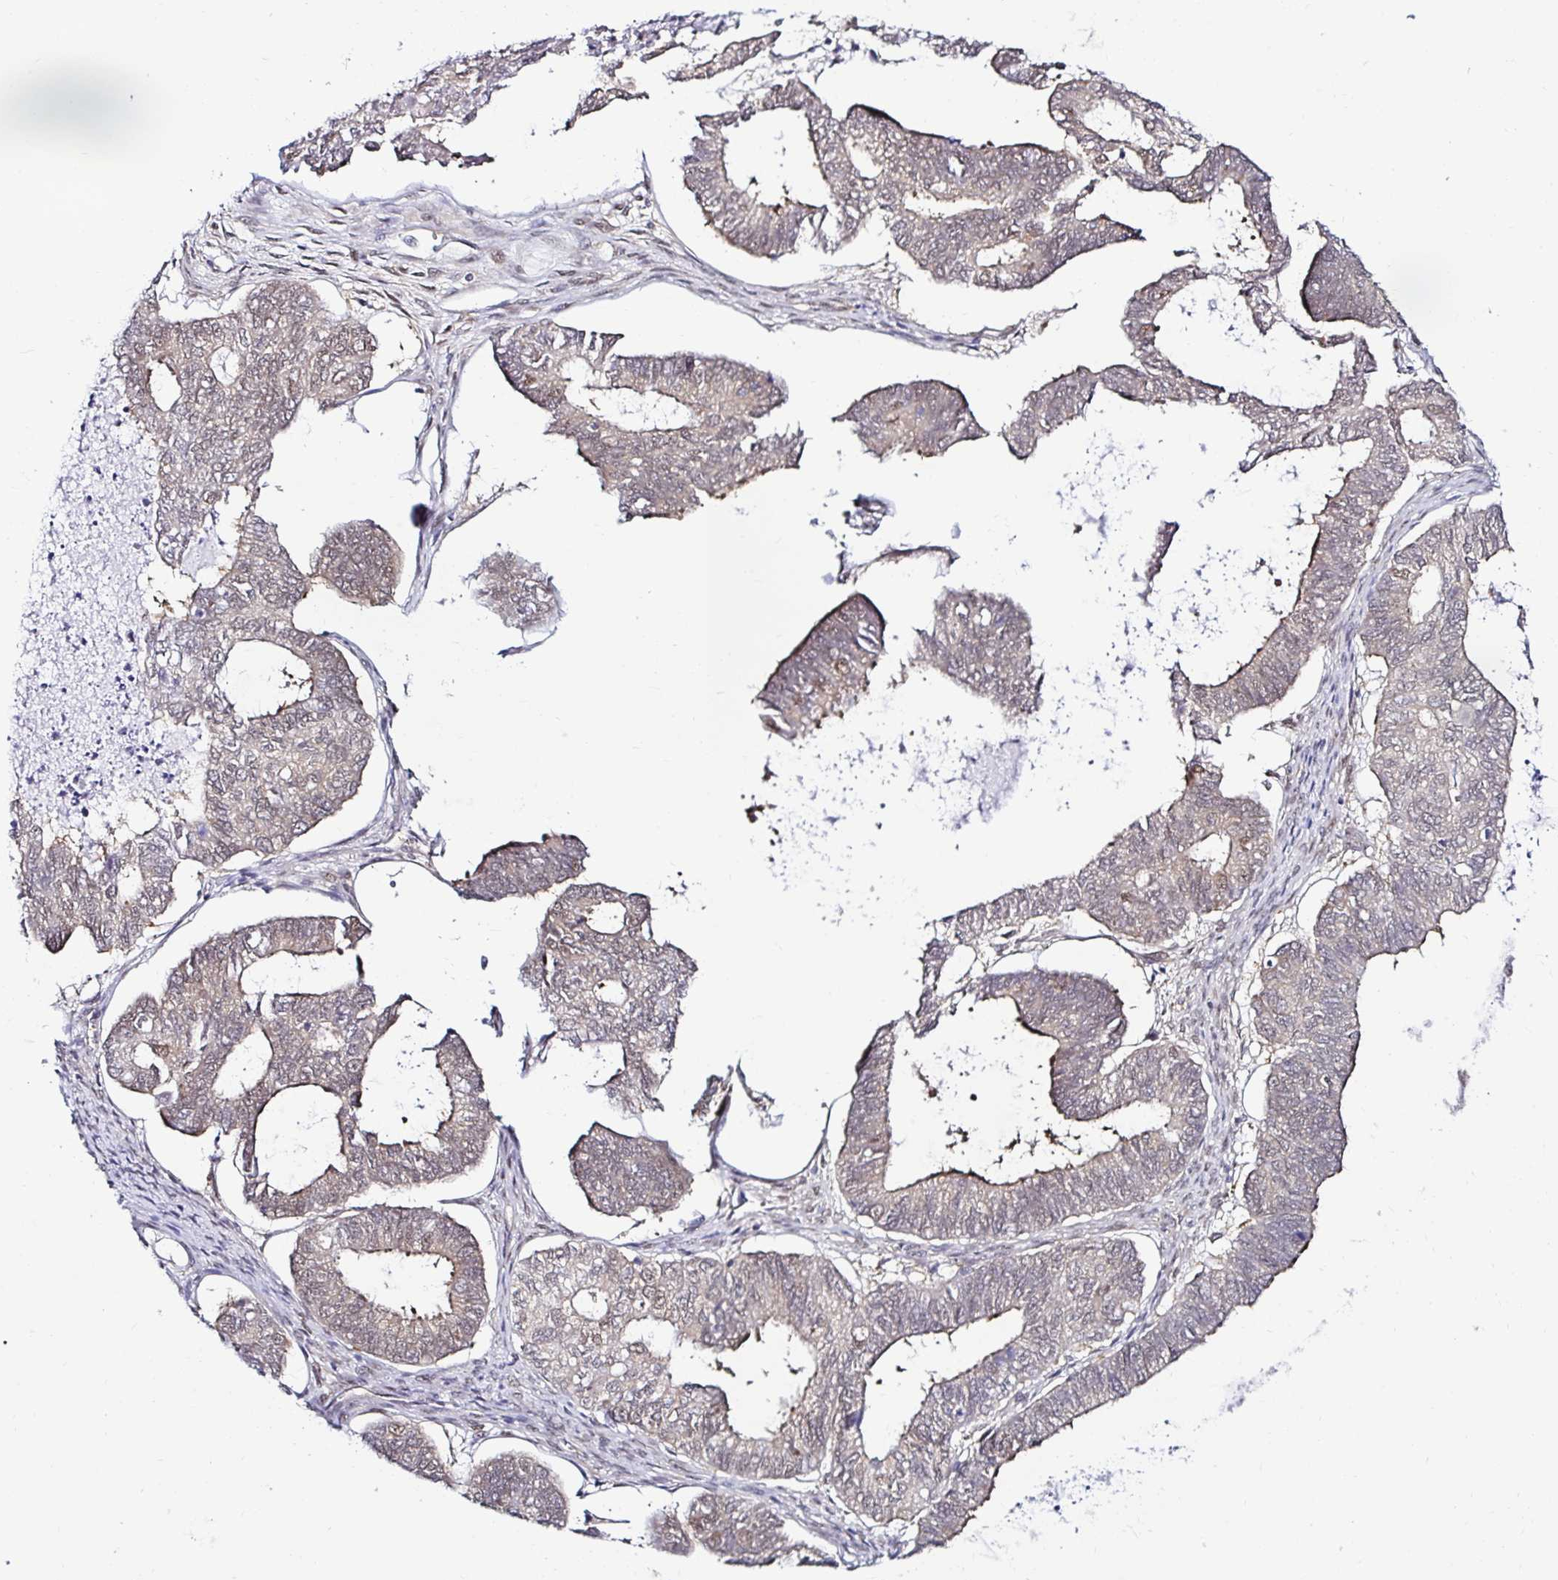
{"staining": {"intensity": "moderate", "quantity": "<25%", "location": "cytoplasmic/membranous,nuclear"}, "tissue": "ovarian cancer", "cell_type": "Tumor cells", "image_type": "cancer", "snomed": [{"axis": "morphology", "description": "Carcinoma, endometroid"}, {"axis": "topography", "description": "Ovary"}], "caption": "Immunohistochemical staining of ovarian cancer reveals low levels of moderate cytoplasmic/membranous and nuclear staining in approximately <25% of tumor cells.", "gene": "PSMD3", "patient": {"sex": "female", "age": 64}}